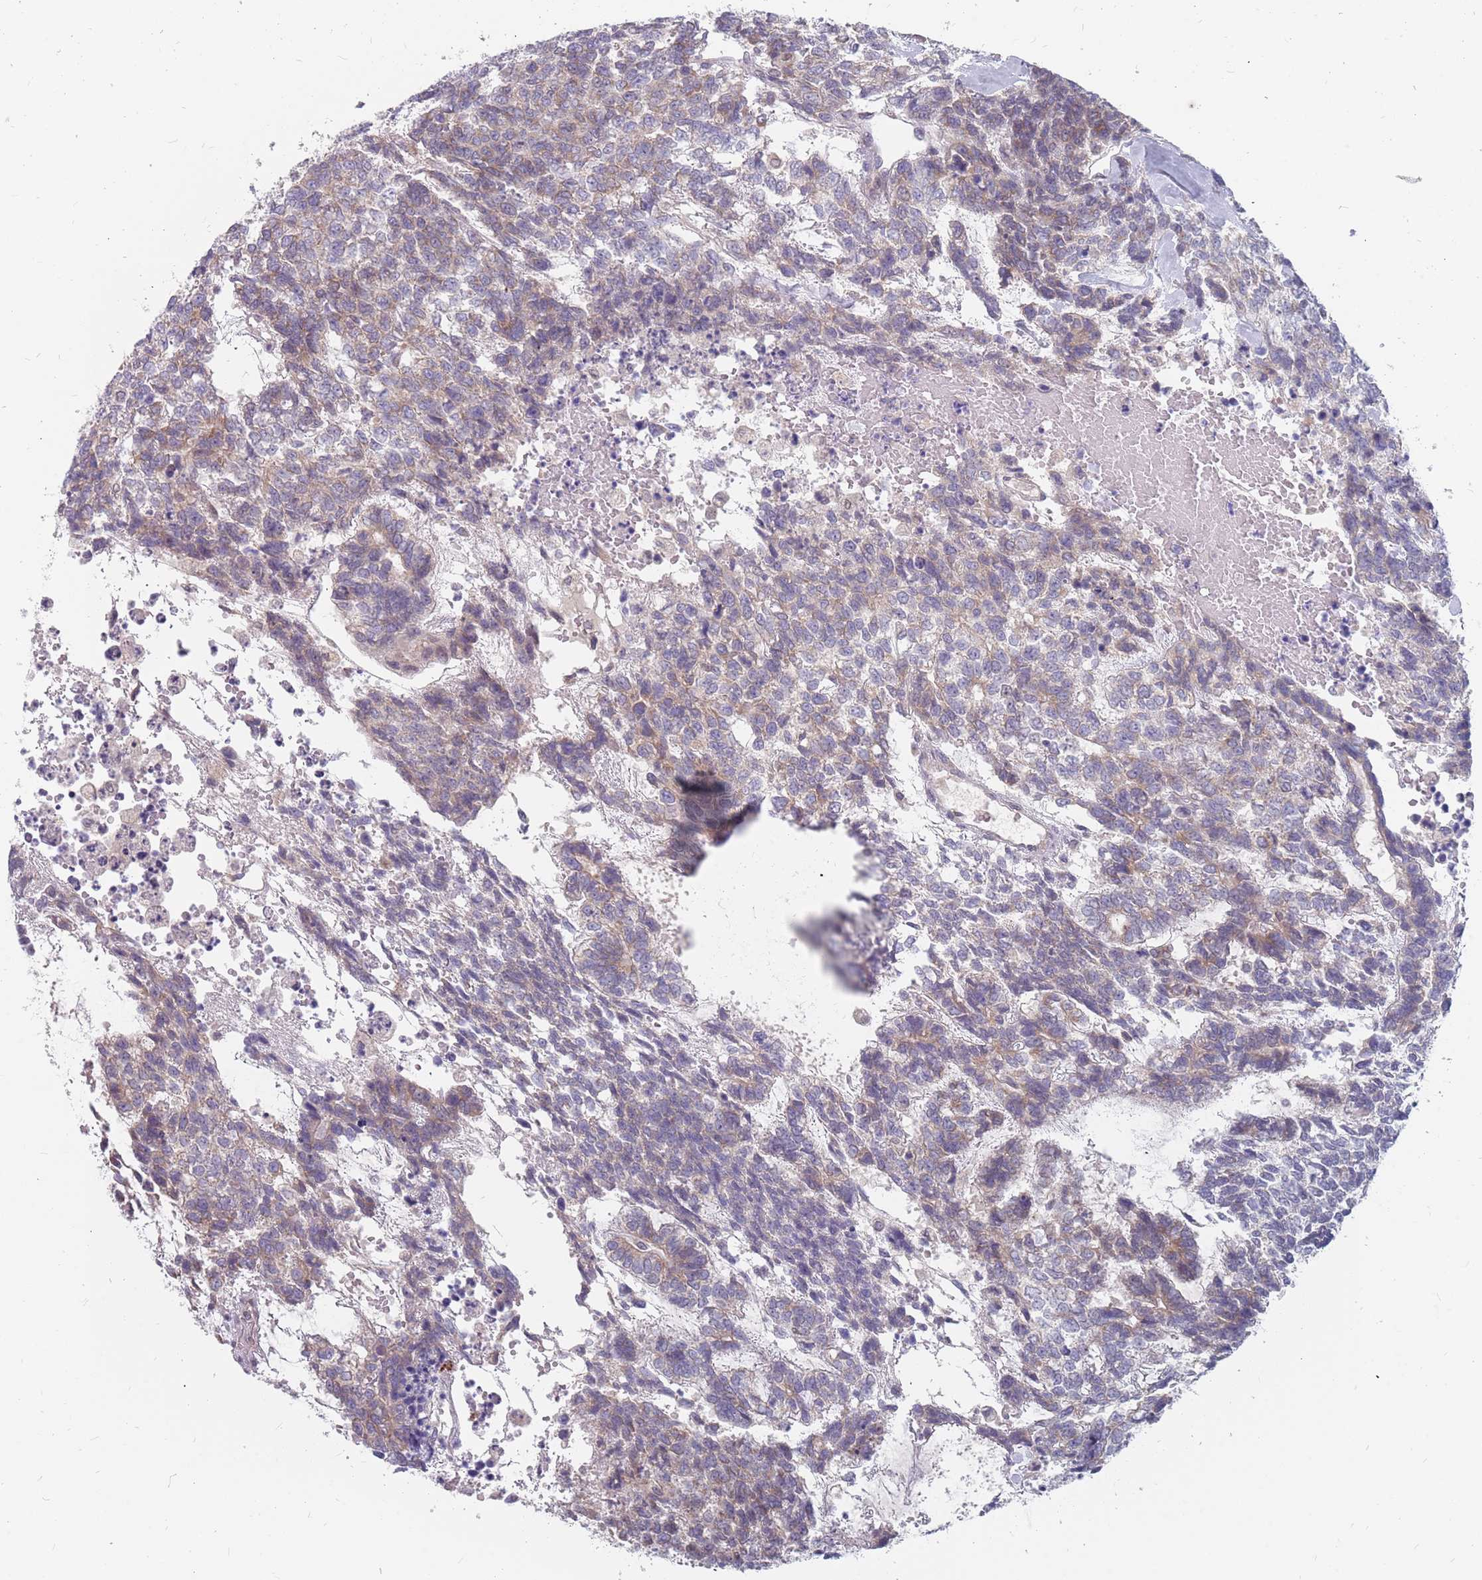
{"staining": {"intensity": "weak", "quantity": "25%-75%", "location": "cytoplasmic/membranous"}, "tissue": "testis cancer", "cell_type": "Tumor cells", "image_type": "cancer", "snomed": [{"axis": "morphology", "description": "Carcinoma, Embryonal, NOS"}, {"axis": "topography", "description": "Testis"}], "caption": "IHC of testis cancer shows low levels of weak cytoplasmic/membranous staining in approximately 25%-75% of tumor cells. (DAB = brown stain, brightfield microscopy at high magnification).", "gene": "CMTR2", "patient": {"sex": "male", "age": 23}}